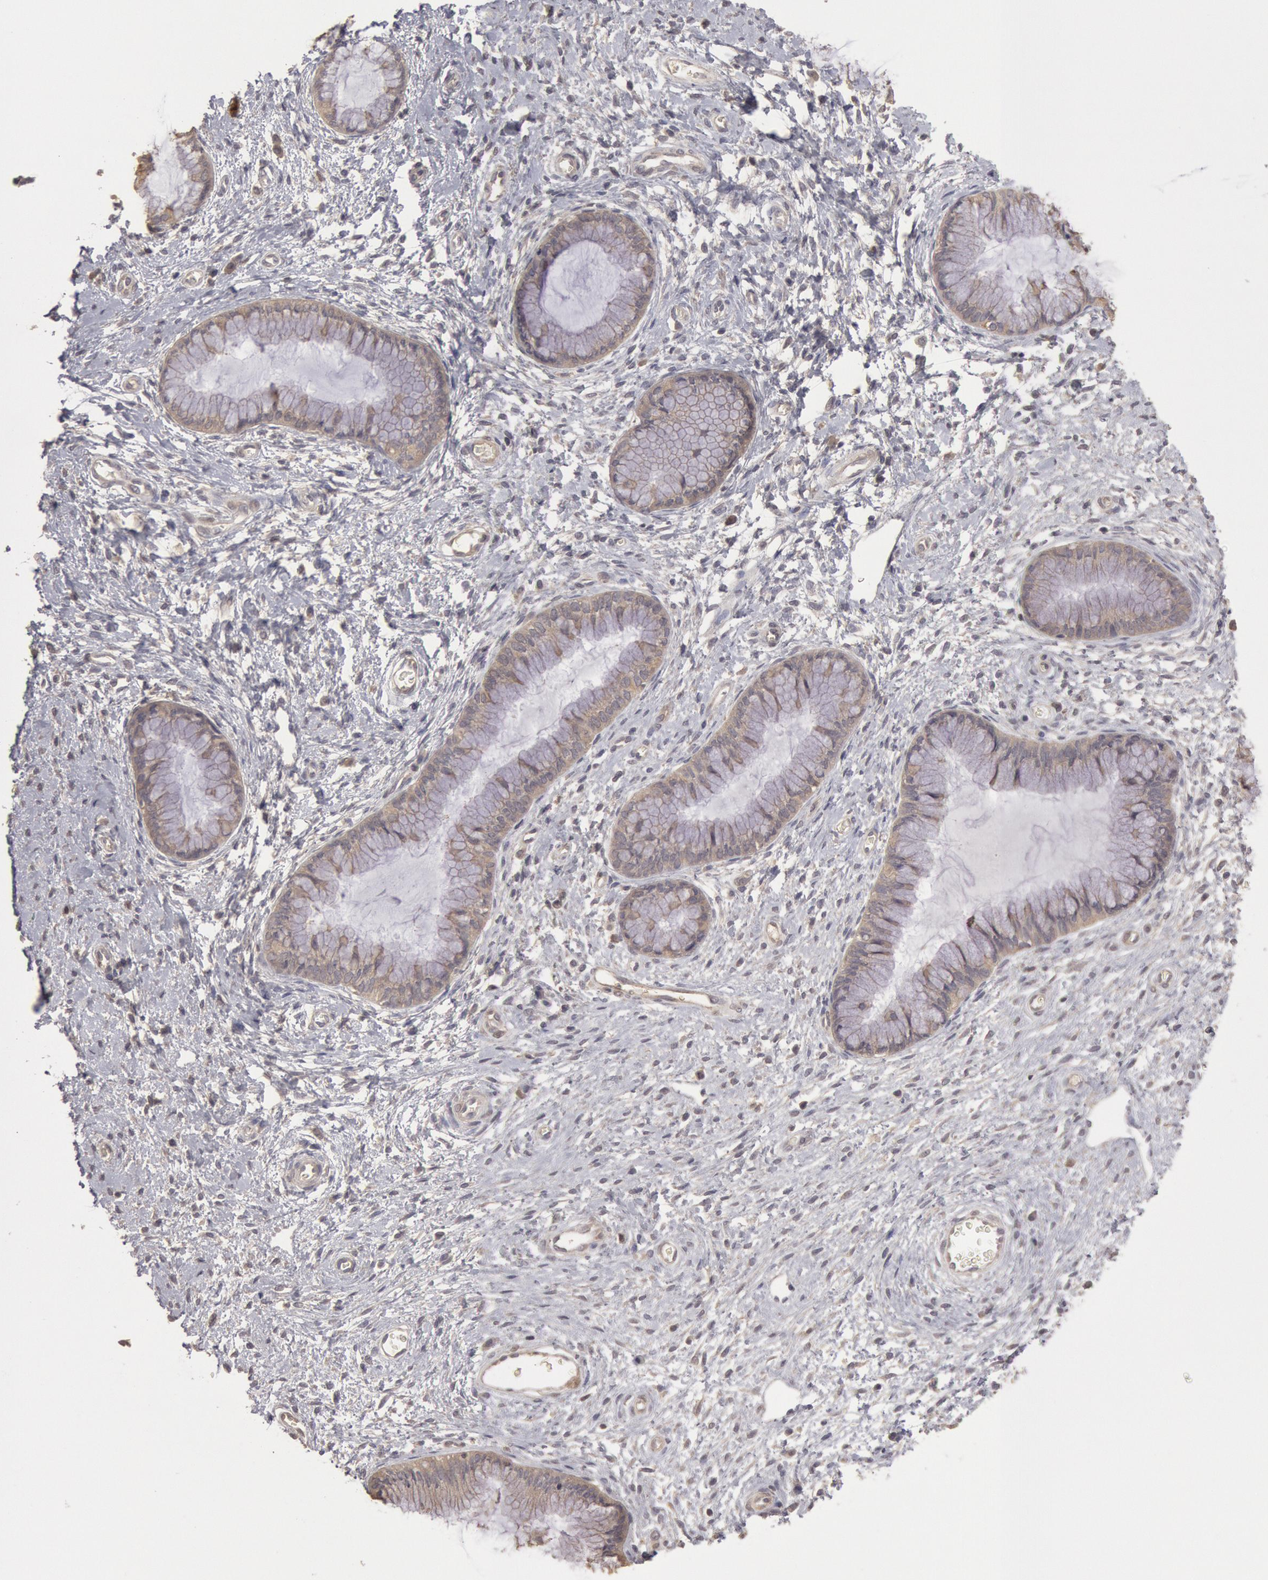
{"staining": {"intensity": "weak", "quantity": ">75%", "location": "cytoplasmic/membranous"}, "tissue": "cervix", "cell_type": "Glandular cells", "image_type": "normal", "snomed": [{"axis": "morphology", "description": "Normal tissue, NOS"}, {"axis": "topography", "description": "Cervix"}], "caption": "A low amount of weak cytoplasmic/membranous positivity is present in approximately >75% of glandular cells in benign cervix. The protein is stained brown, and the nuclei are stained in blue (DAB IHC with brightfield microscopy, high magnification).", "gene": "ZFP36L1", "patient": {"sex": "female", "age": 27}}